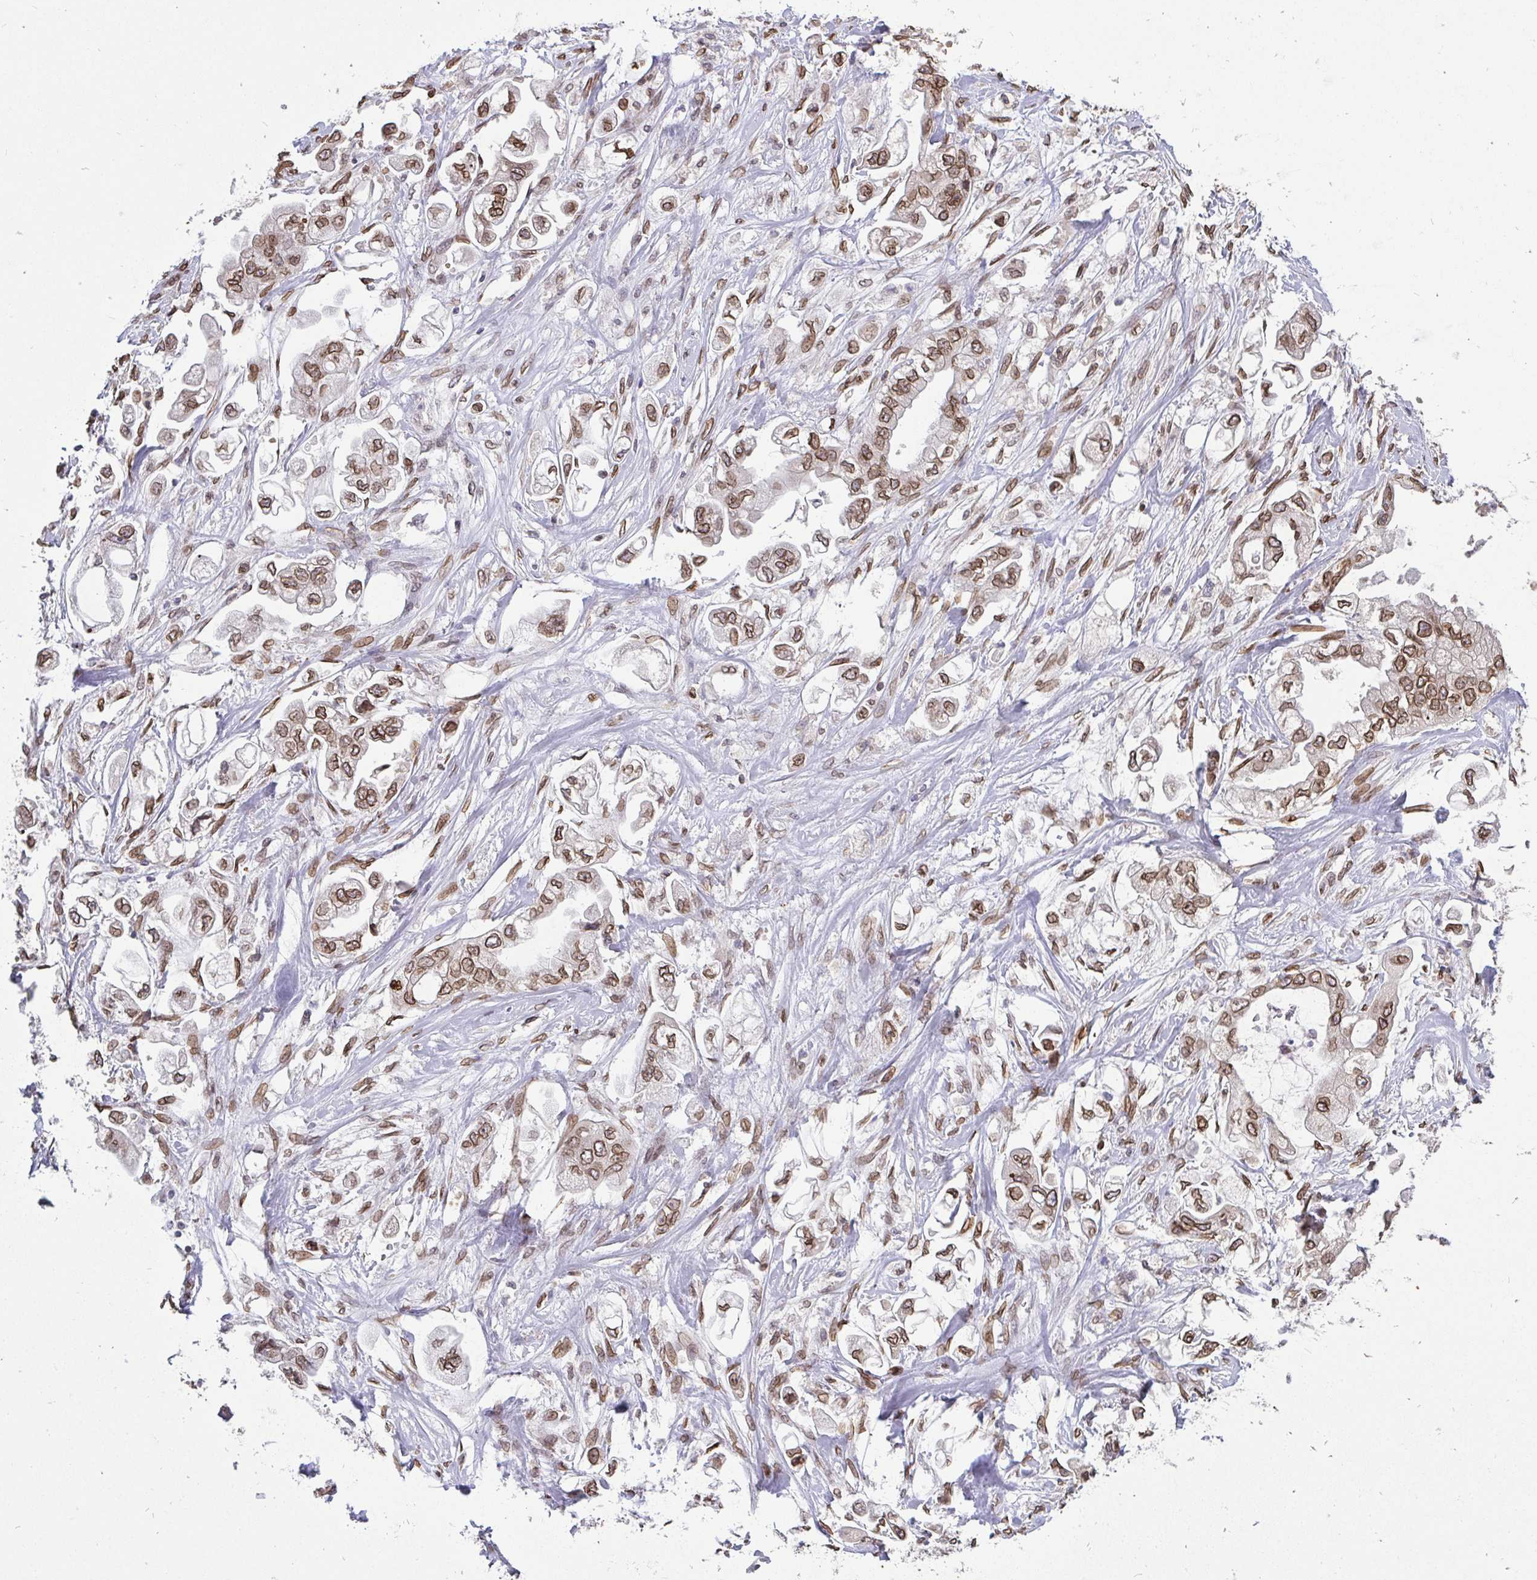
{"staining": {"intensity": "moderate", "quantity": ">75%", "location": "cytoplasmic/membranous,nuclear"}, "tissue": "stomach cancer", "cell_type": "Tumor cells", "image_type": "cancer", "snomed": [{"axis": "morphology", "description": "Adenocarcinoma, NOS"}, {"axis": "topography", "description": "Stomach"}], "caption": "A brown stain highlights moderate cytoplasmic/membranous and nuclear positivity of a protein in stomach adenocarcinoma tumor cells. (DAB (3,3'-diaminobenzidine) = brown stain, brightfield microscopy at high magnification).", "gene": "EMD", "patient": {"sex": "male", "age": 62}}